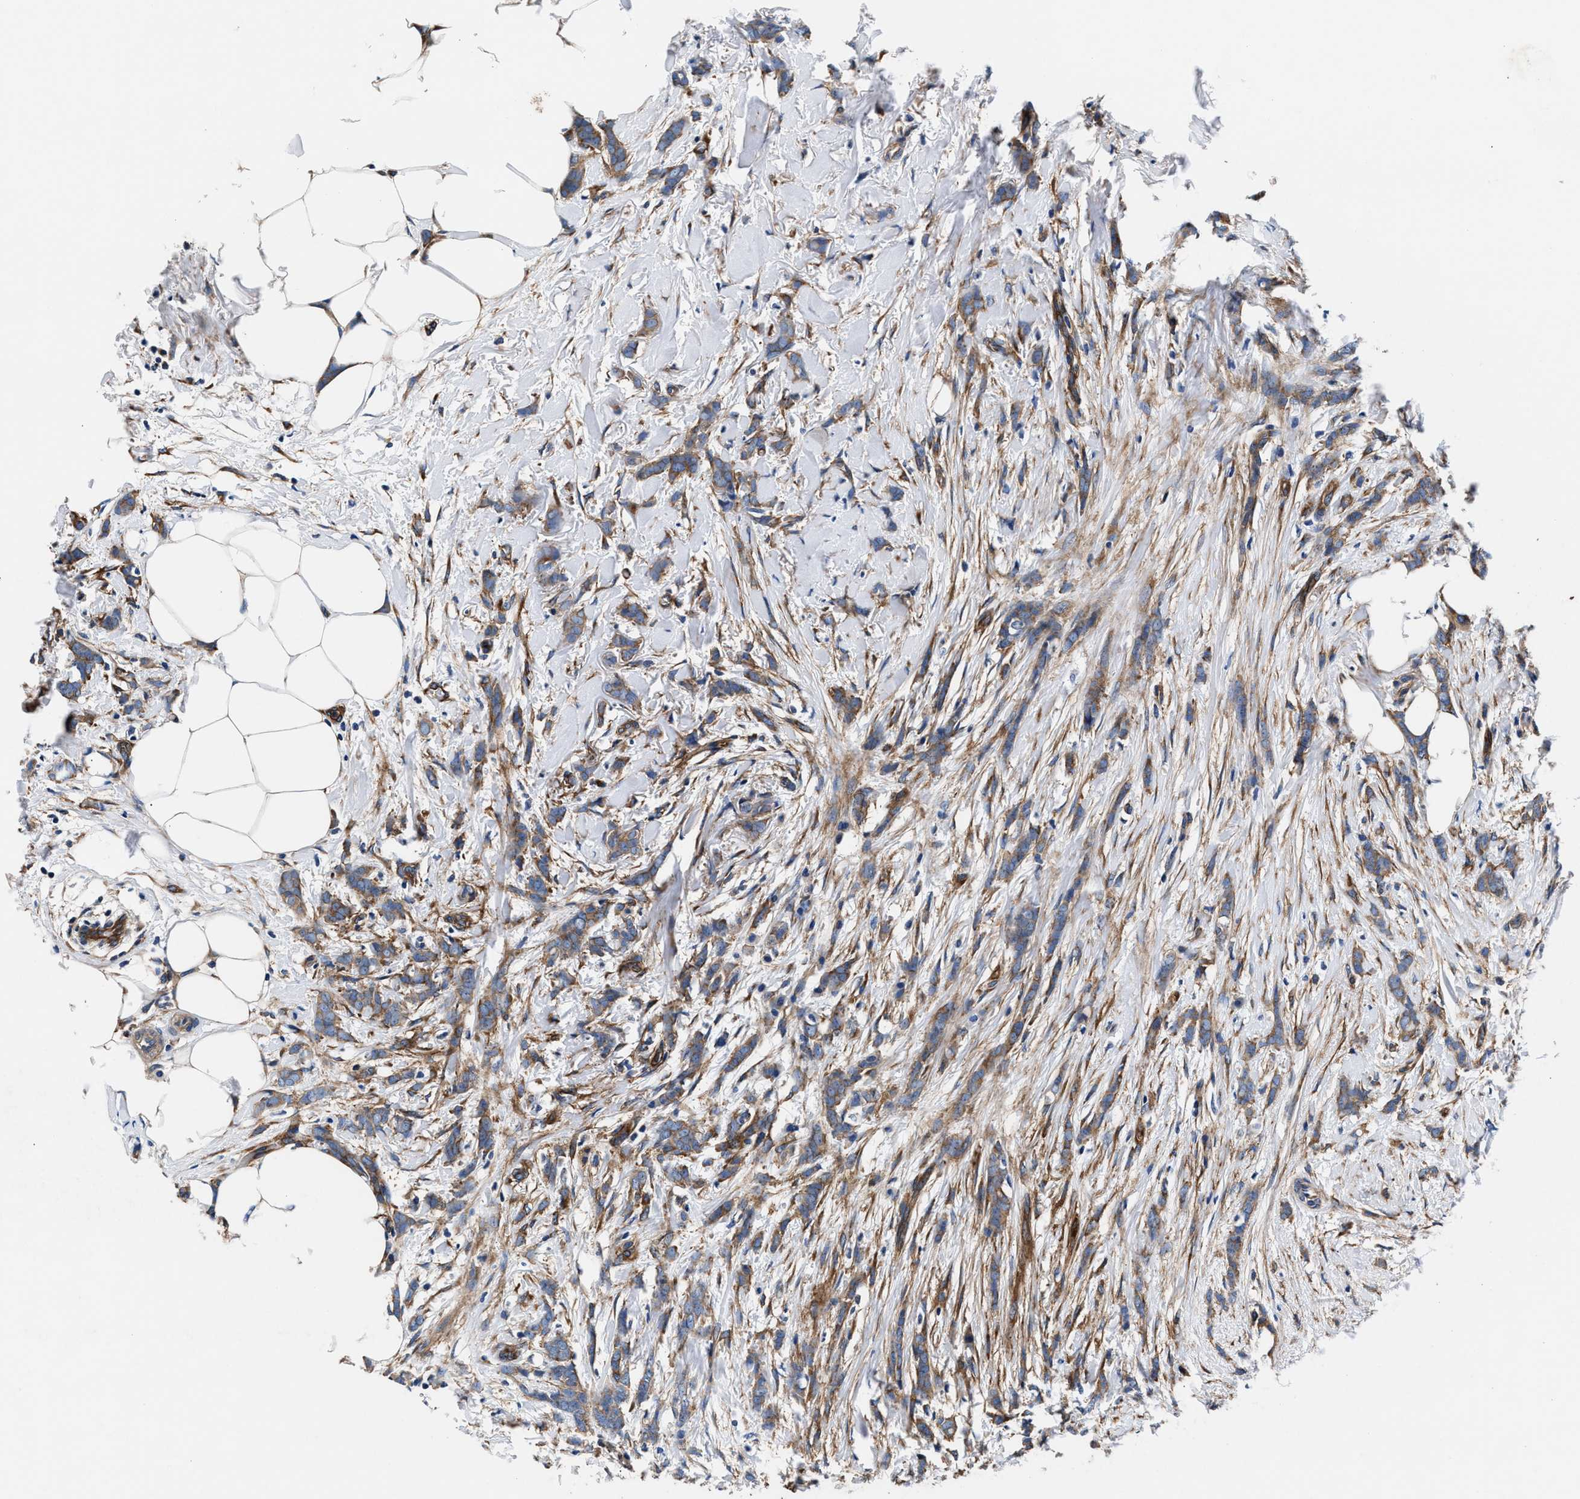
{"staining": {"intensity": "moderate", "quantity": ">75%", "location": "cytoplasmic/membranous"}, "tissue": "breast cancer", "cell_type": "Tumor cells", "image_type": "cancer", "snomed": [{"axis": "morphology", "description": "Lobular carcinoma, in situ"}, {"axis": "morphology", "description": "Lobular carcinoma"}, {"axis": "topography", "description": "Breast"}], "caption": "Breast lobular carcinoma in situ stained with a protein marker demonstrates moderate staining in tumor cells.", "gene": "SH3GL1", "patient": {"sex": "female", "age": 41}}